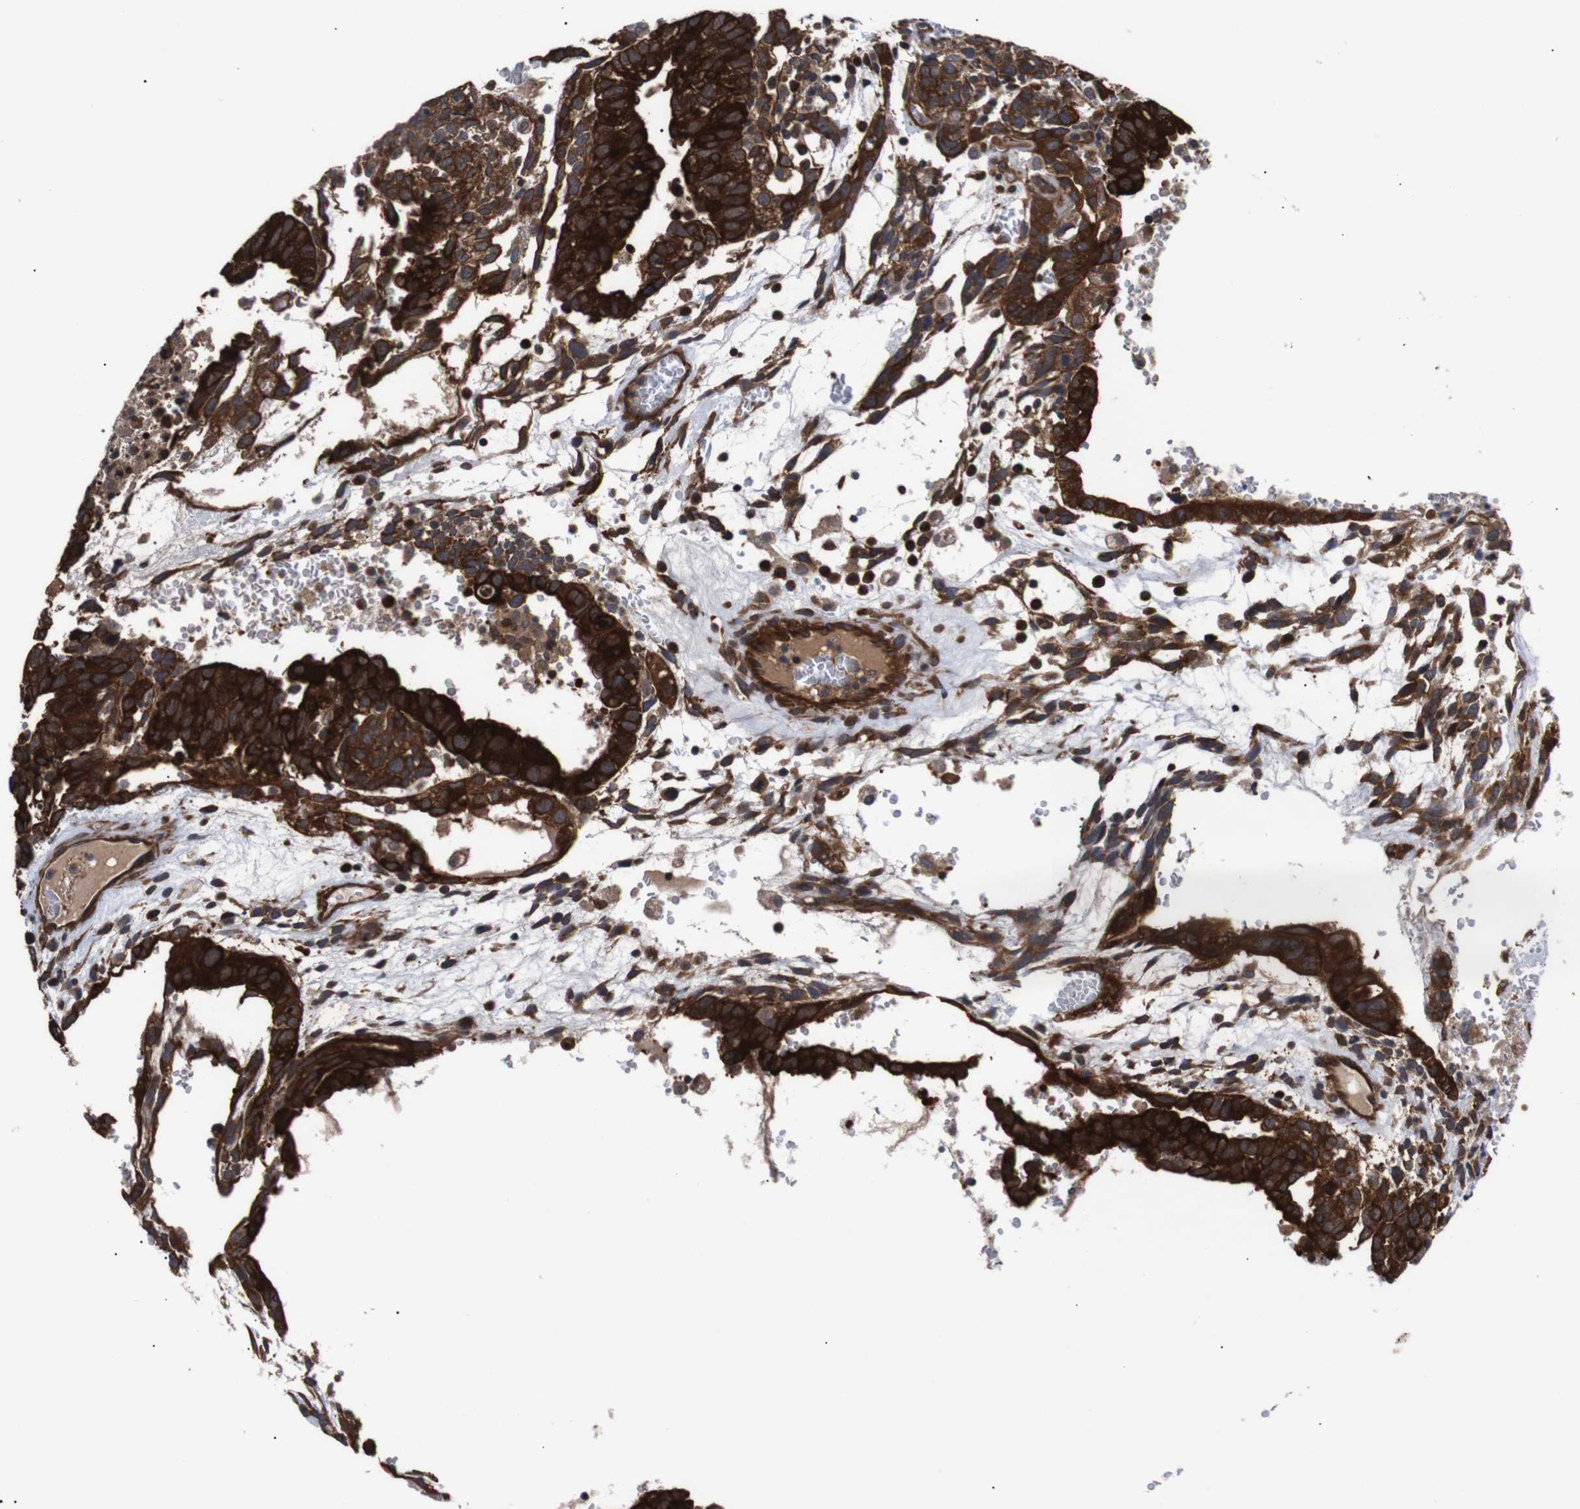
{"staining": {"intensity": "strong", "quantity": ">75%", "location": "cytoplasmic/membranous"}, "tissue": "testis cancer", "cell_type": "Tumor cells", "image_type": "cancer", "snomed": [{"axis": "morphology", "description": "Seminoma, NOS"}, {"axis": "morphology", "description": "Carcinoma, Embryonal, NOS"}, {"axis": "topography", "description": "Testis"}], "caption": "IHC micrograph of human testis cancer stained for a protein (brown), which demonstrates high levels of strong cytoplasmic/membranous expression in about >75% of tumor cells.", "gene": "PAWR", "patient": {"sex": "male", "age": 52}}